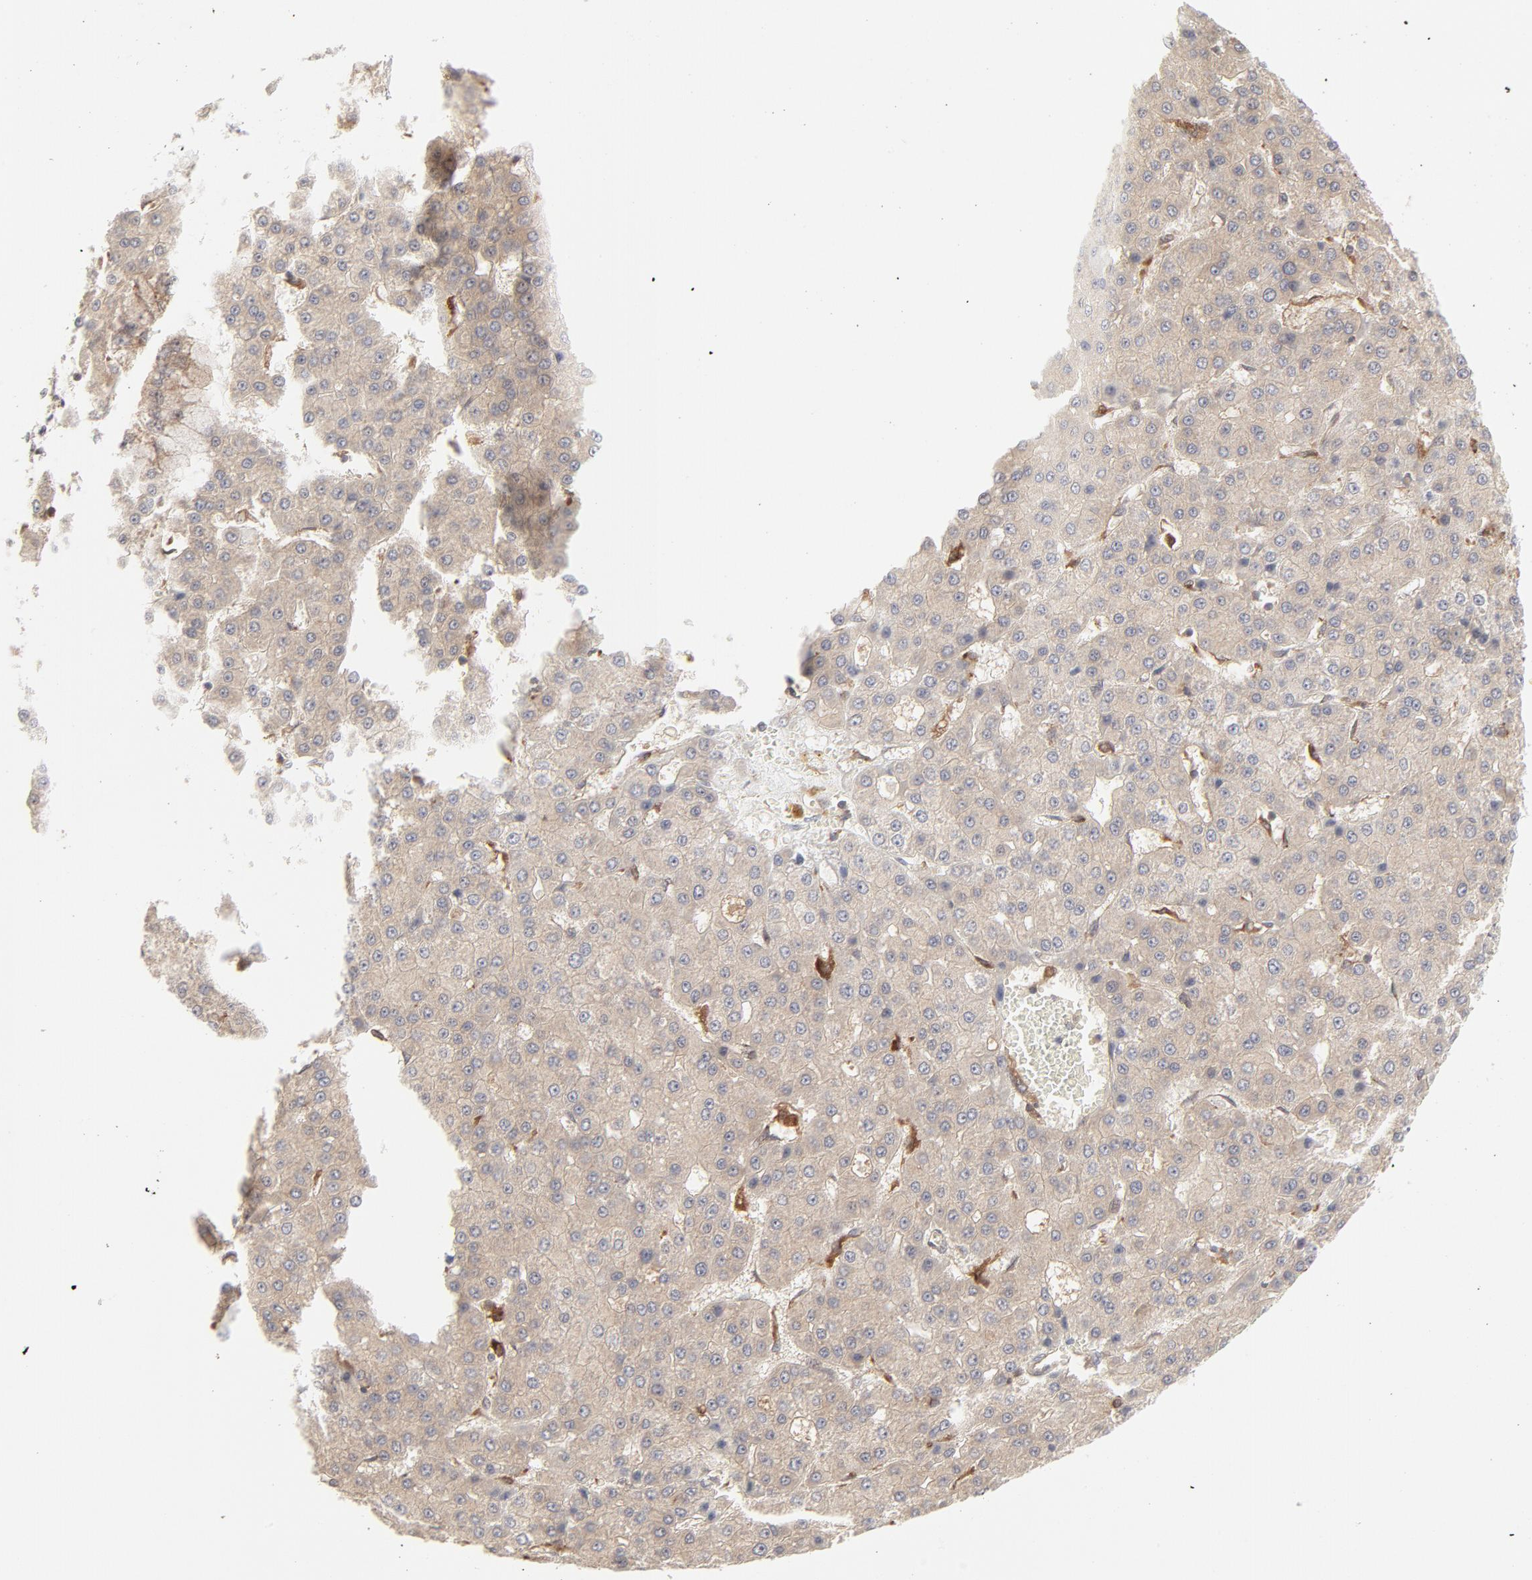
{"staining": {"intensity": "weak", "quantity": ">75%", "location": "cytoplasmic/membranous"}, "tissue": "liver cancer", "cell_type": "Tumor cells", "image_type": "cancer", "snomed": [{"axis": "morphology", "description": "Carcinoma, Hepatocellular, NOS"}, {"axis": "topography", "description": "Liver"}], "caption": "A photomicrograph showing weak cytoplasmic/membranous staining in about >75% of tumor cells in liver hepatocellular carcinoma, as visualized by brown immunohistochemical staining.", "gene": "RAB5C", "patient": {"sex": "male", "age": 47}}